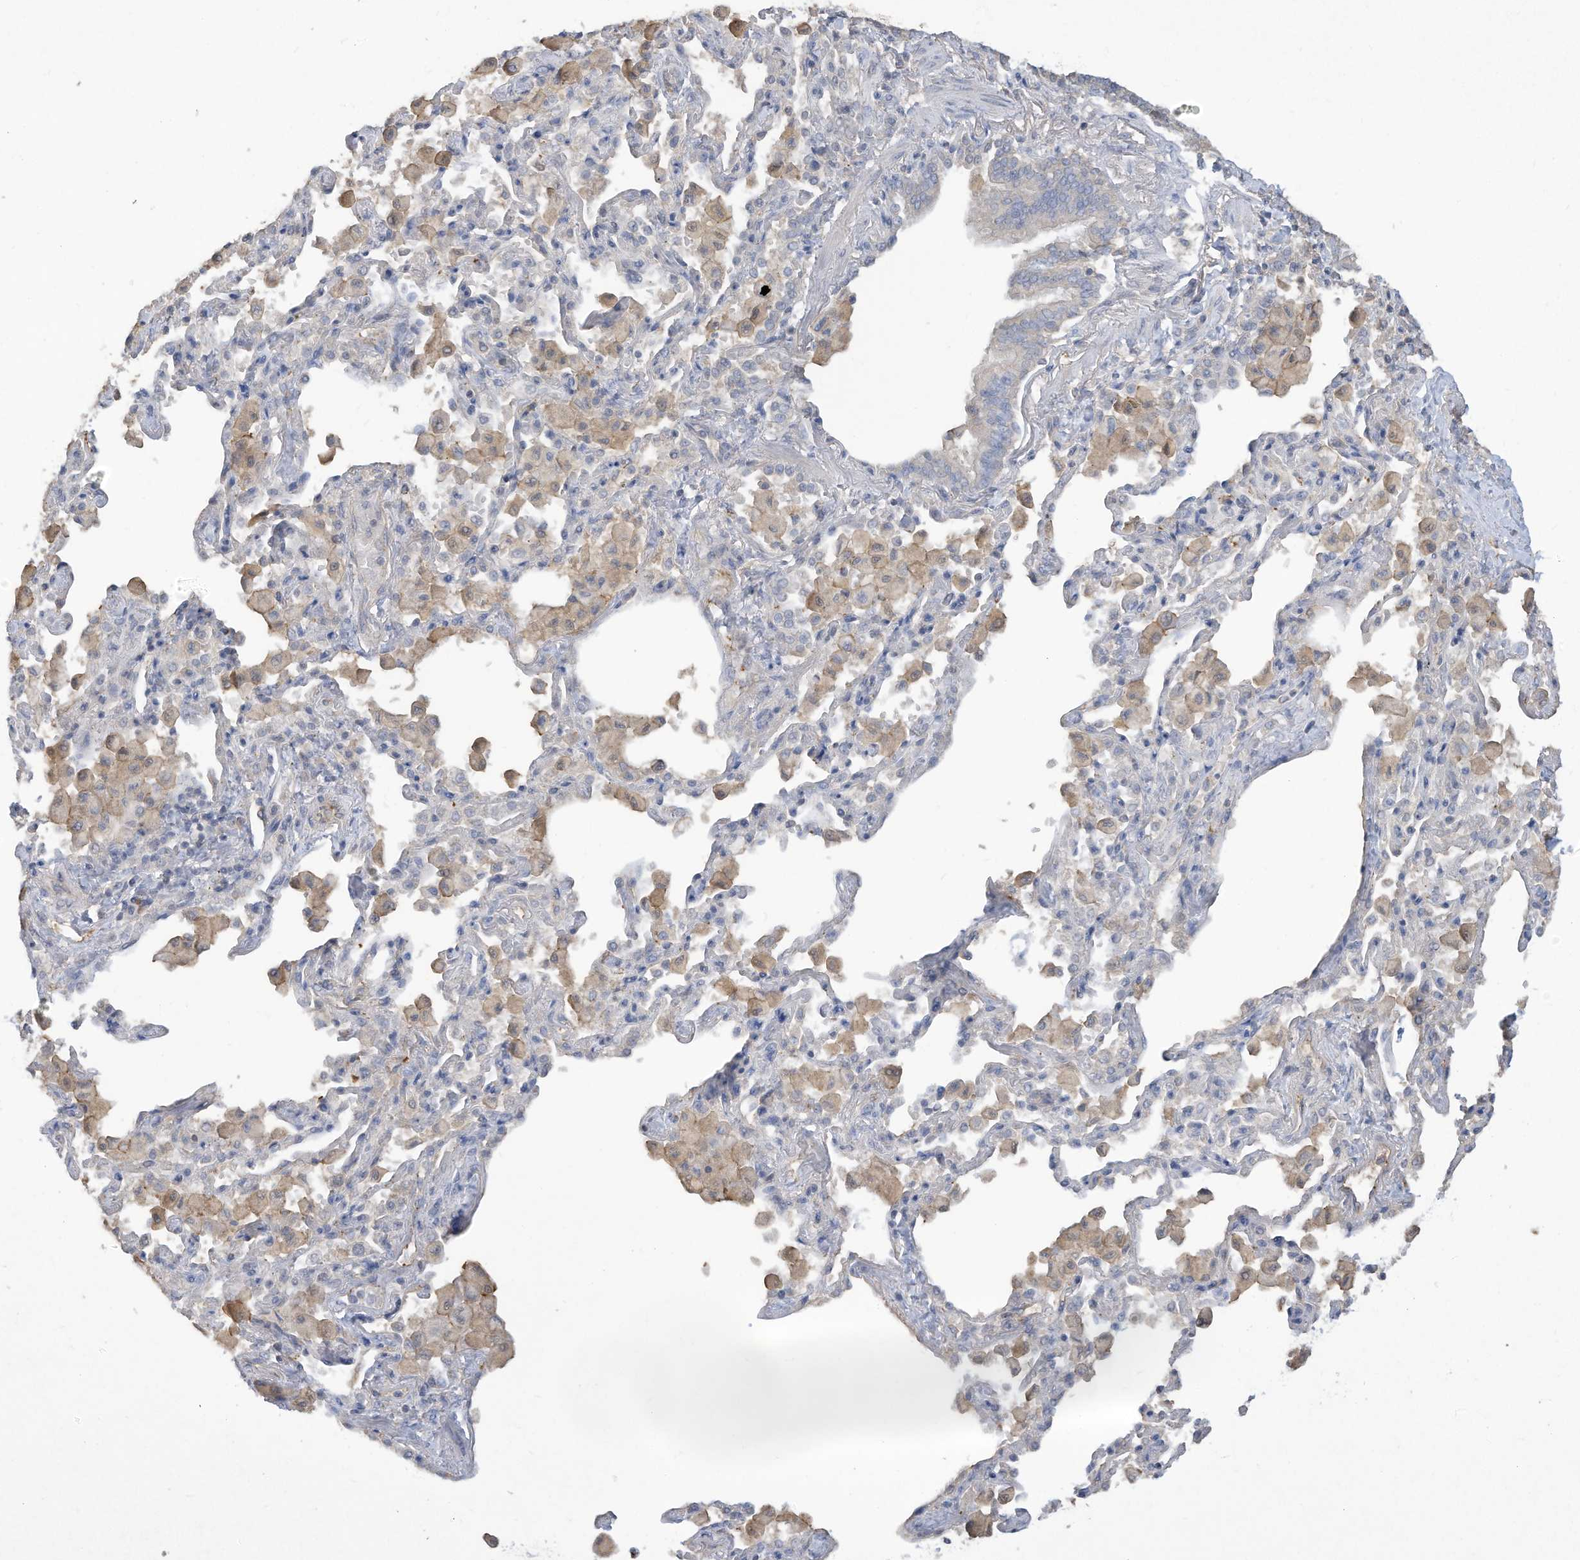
{"staining": {"intensity": "negative", "quantity": "none", "location": "none"}, "tissue": "bronchus", "cell_type": "Respiratory epithelial cells", "image_type": "normal", "snomed": [{"axis": "morphology", "description": "Normal tissue, NOS"}, {"axis": "morphology", "description": "Inflammation, NOS"}, {"axis": "topography", "description": "Lung"}], "caption": "A high-resolution histopathology image shows immunohistochemistry (IHC) staining of benign bronchus, which exhibits no significant positivity in respiratory epithelial cells.", "gene": "HAS3", "patient": {"sex": "female", "age": 46}}